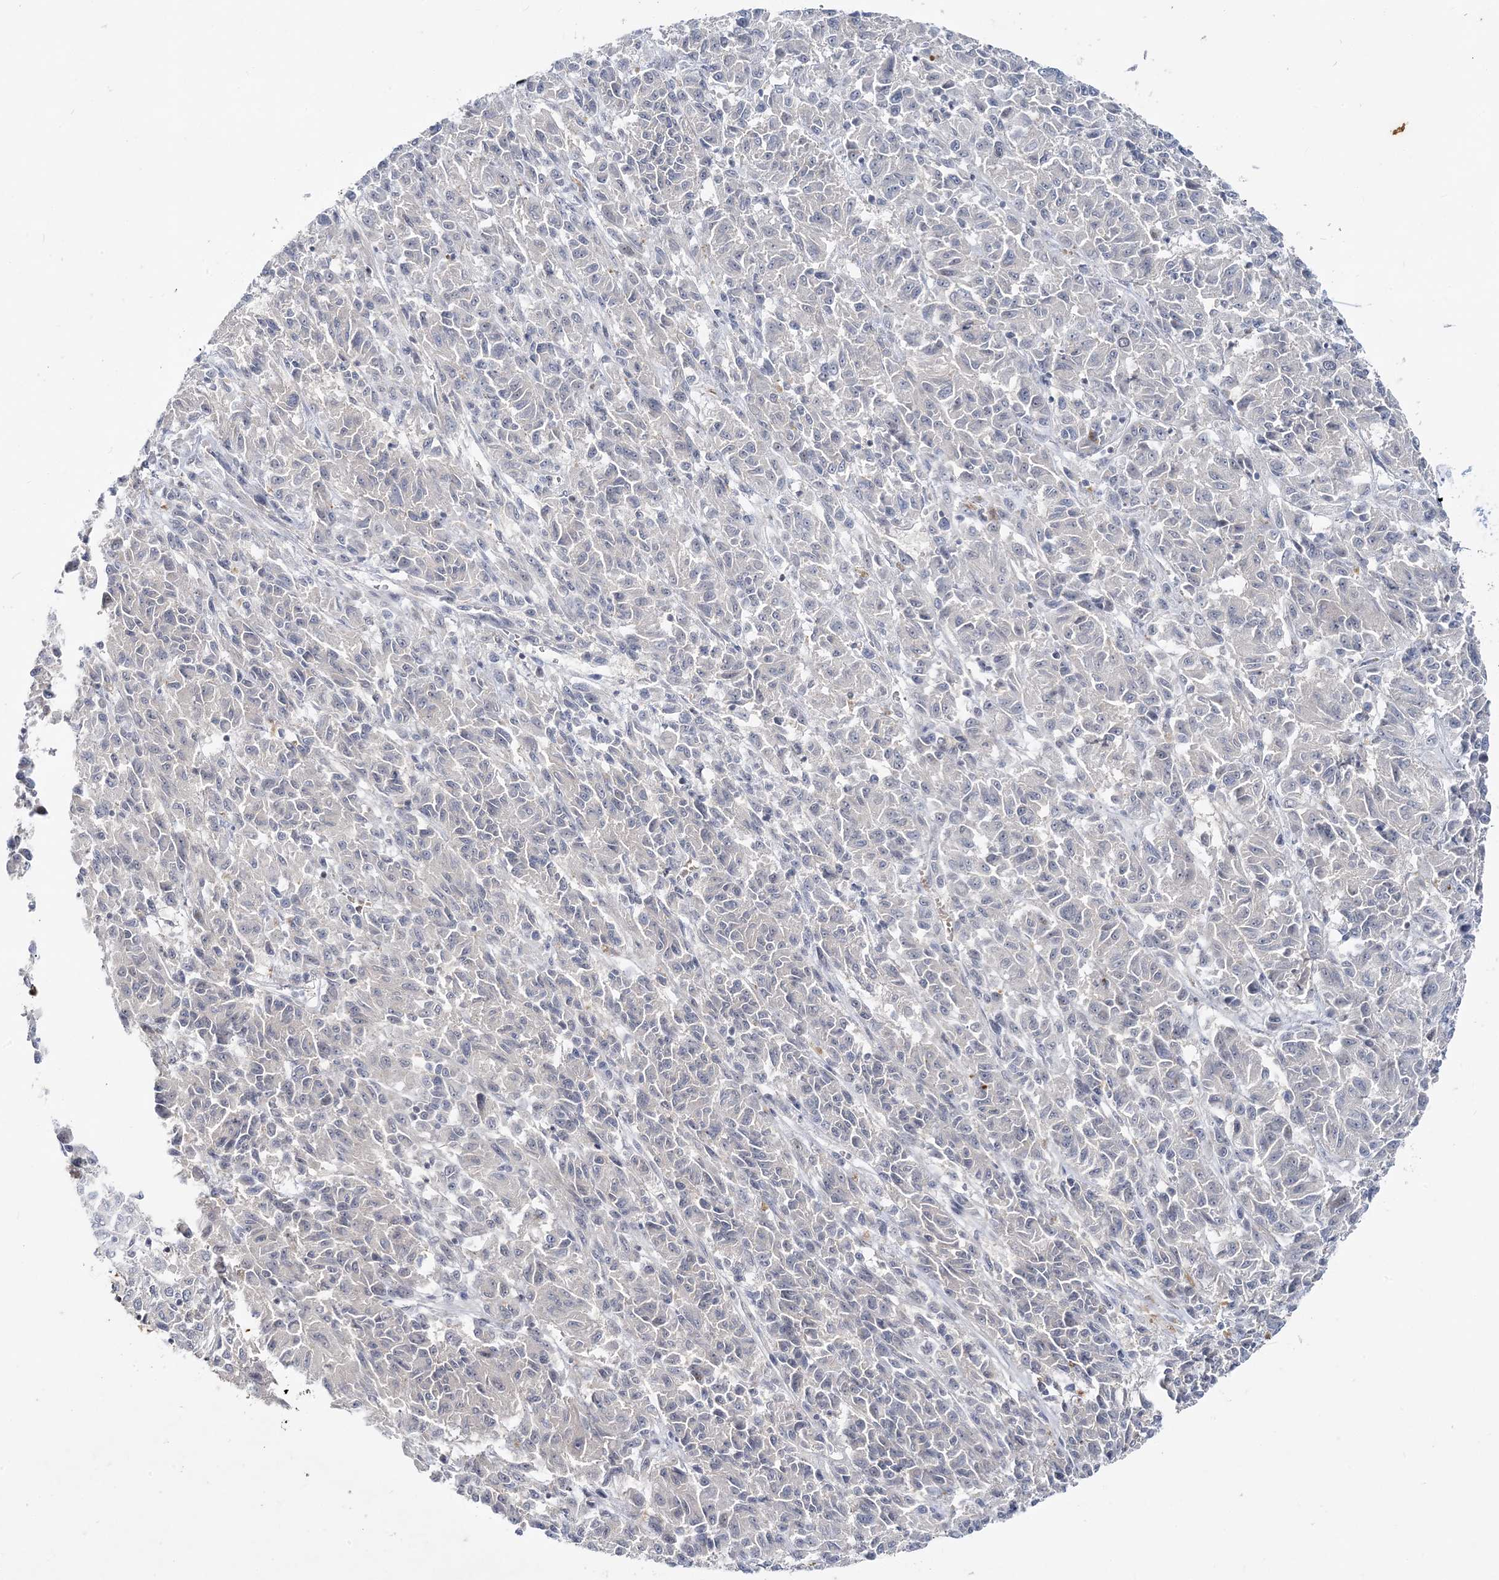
{"staining": {"intensity": "negative", "quantity": "none", "location": "none"}, "tissue": "melanoma", "cell_type": "Tumor cells", "image_type": "cancer", "snomed": [{"axis": "morphology", "description": "Malignant melanoma, Metastatic site"}, {"axis": "topography", "description": "Lung"}], "caption": "Malignant melanoma (metastatic site) was stained to show a protein in brown. There is no significant expression in tumor cells.", "gene": "LEXM", "patient": {"sex": "male", "age": 64}}